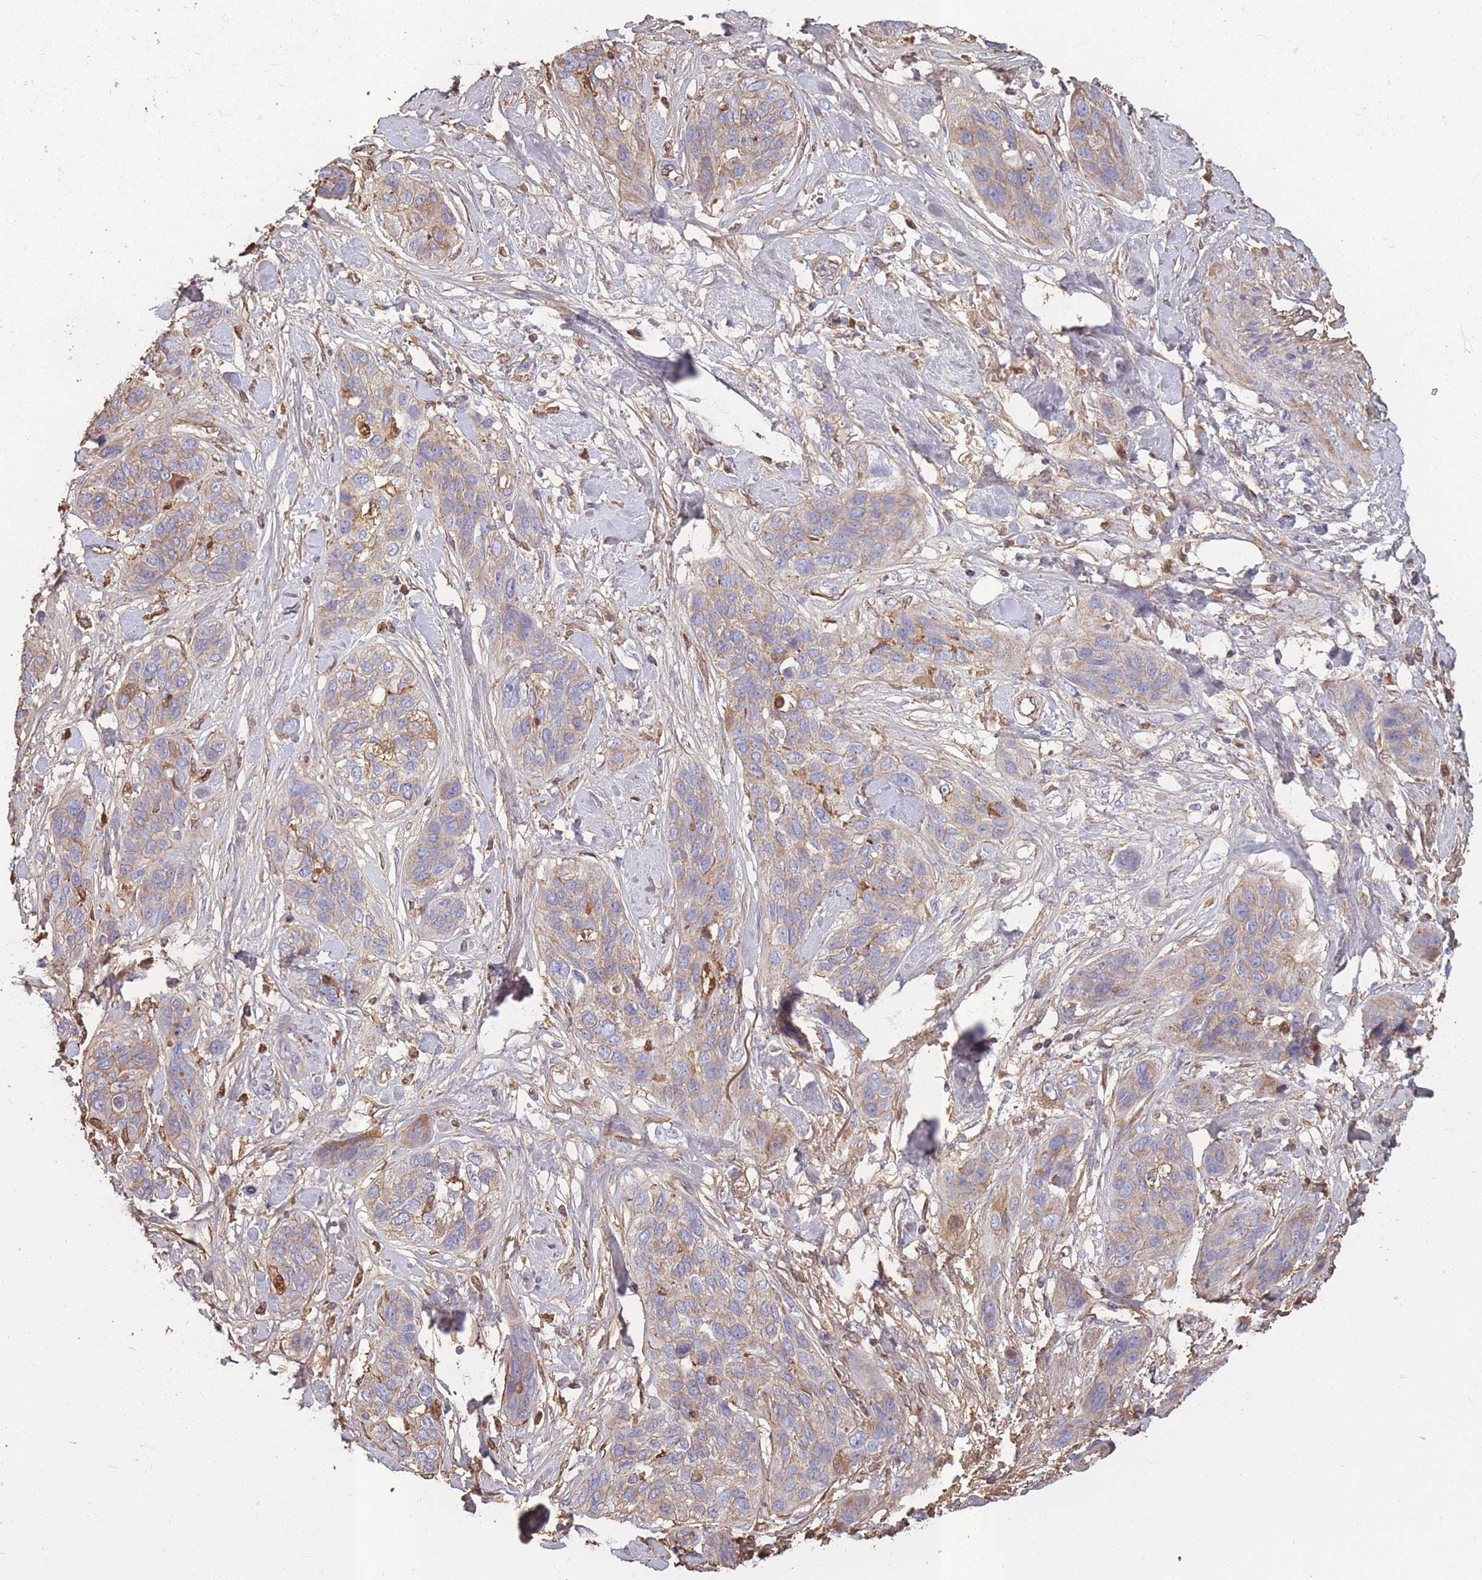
{"staining": {"intensity": "weak", "quantity": "<25%", "location": "cytoplasmic/membranous"}, "tissue": "lung cancer", "cell_type": "Tumor cells", "image_type": "cancer", "snomed": [{"axis": "morphology", "description": "Squamous cell carcinoma, NOS"}, {"axis": "topography", "description": "Lung"}], "caption": "A high-resolution histopathology image shows IHC staining of lung cancer (squamous cell carcinoma), which reveals no significant expression in tumor cells.", "gene": "KAT2A", "patient": {"sex": "female", "age": 70}}